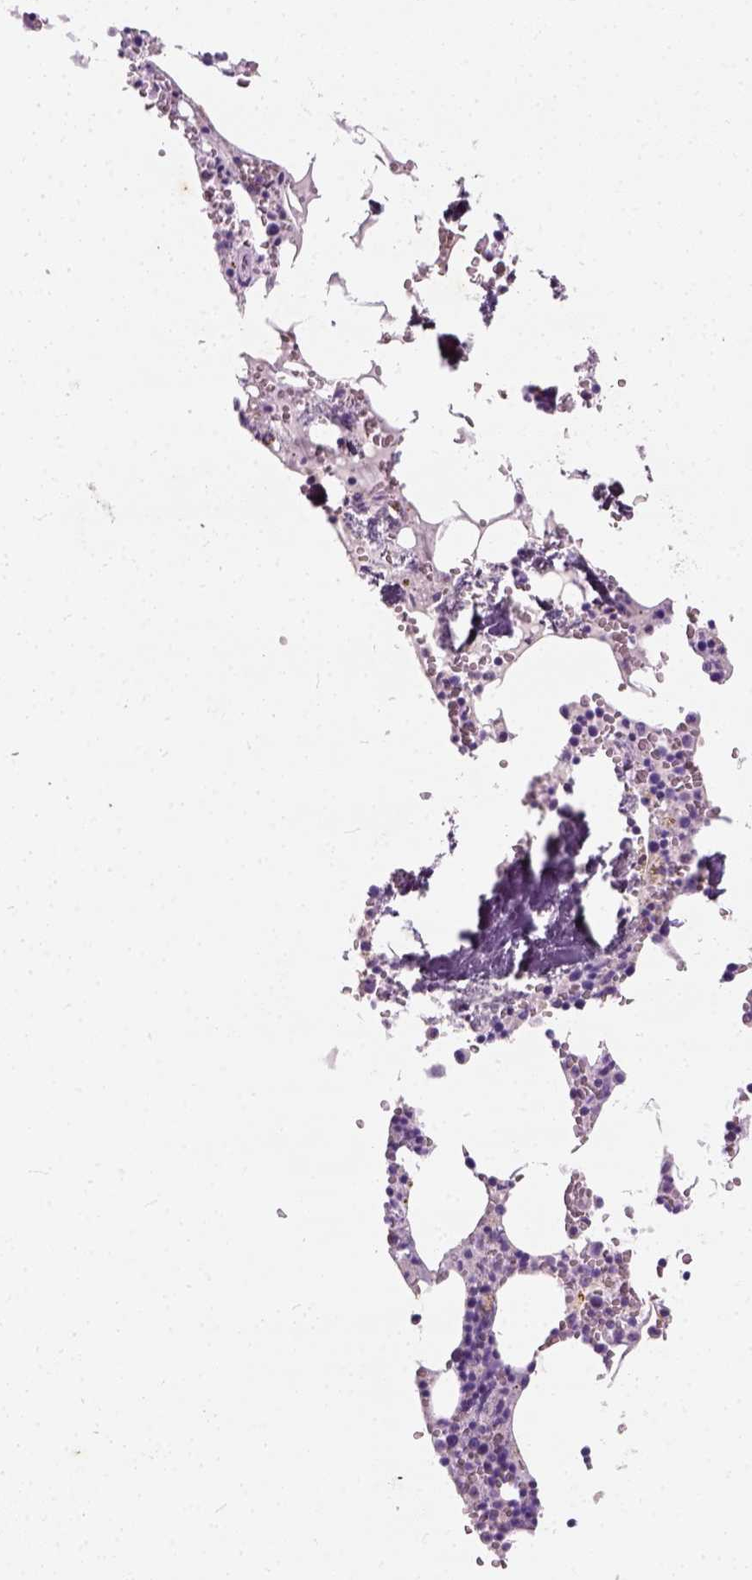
{"staining": {"intensity": "negative", "quantity": "none", "location": "none"}, "tissue": "bone marrow", "cell_type": "Hematopoietic cells", "image_type": "normal", "snomed": [{"axis": "morphology", "description": "Normal tissue, NOS"}, {"axis": "topography", "description": "Bone marrow"}], "caption": "The IHC photomicrograph has no significant expression in hematopoietic cells of bone marrow.", "gene": "CHODL", "patient": {"sex": "male", "age": 54}}